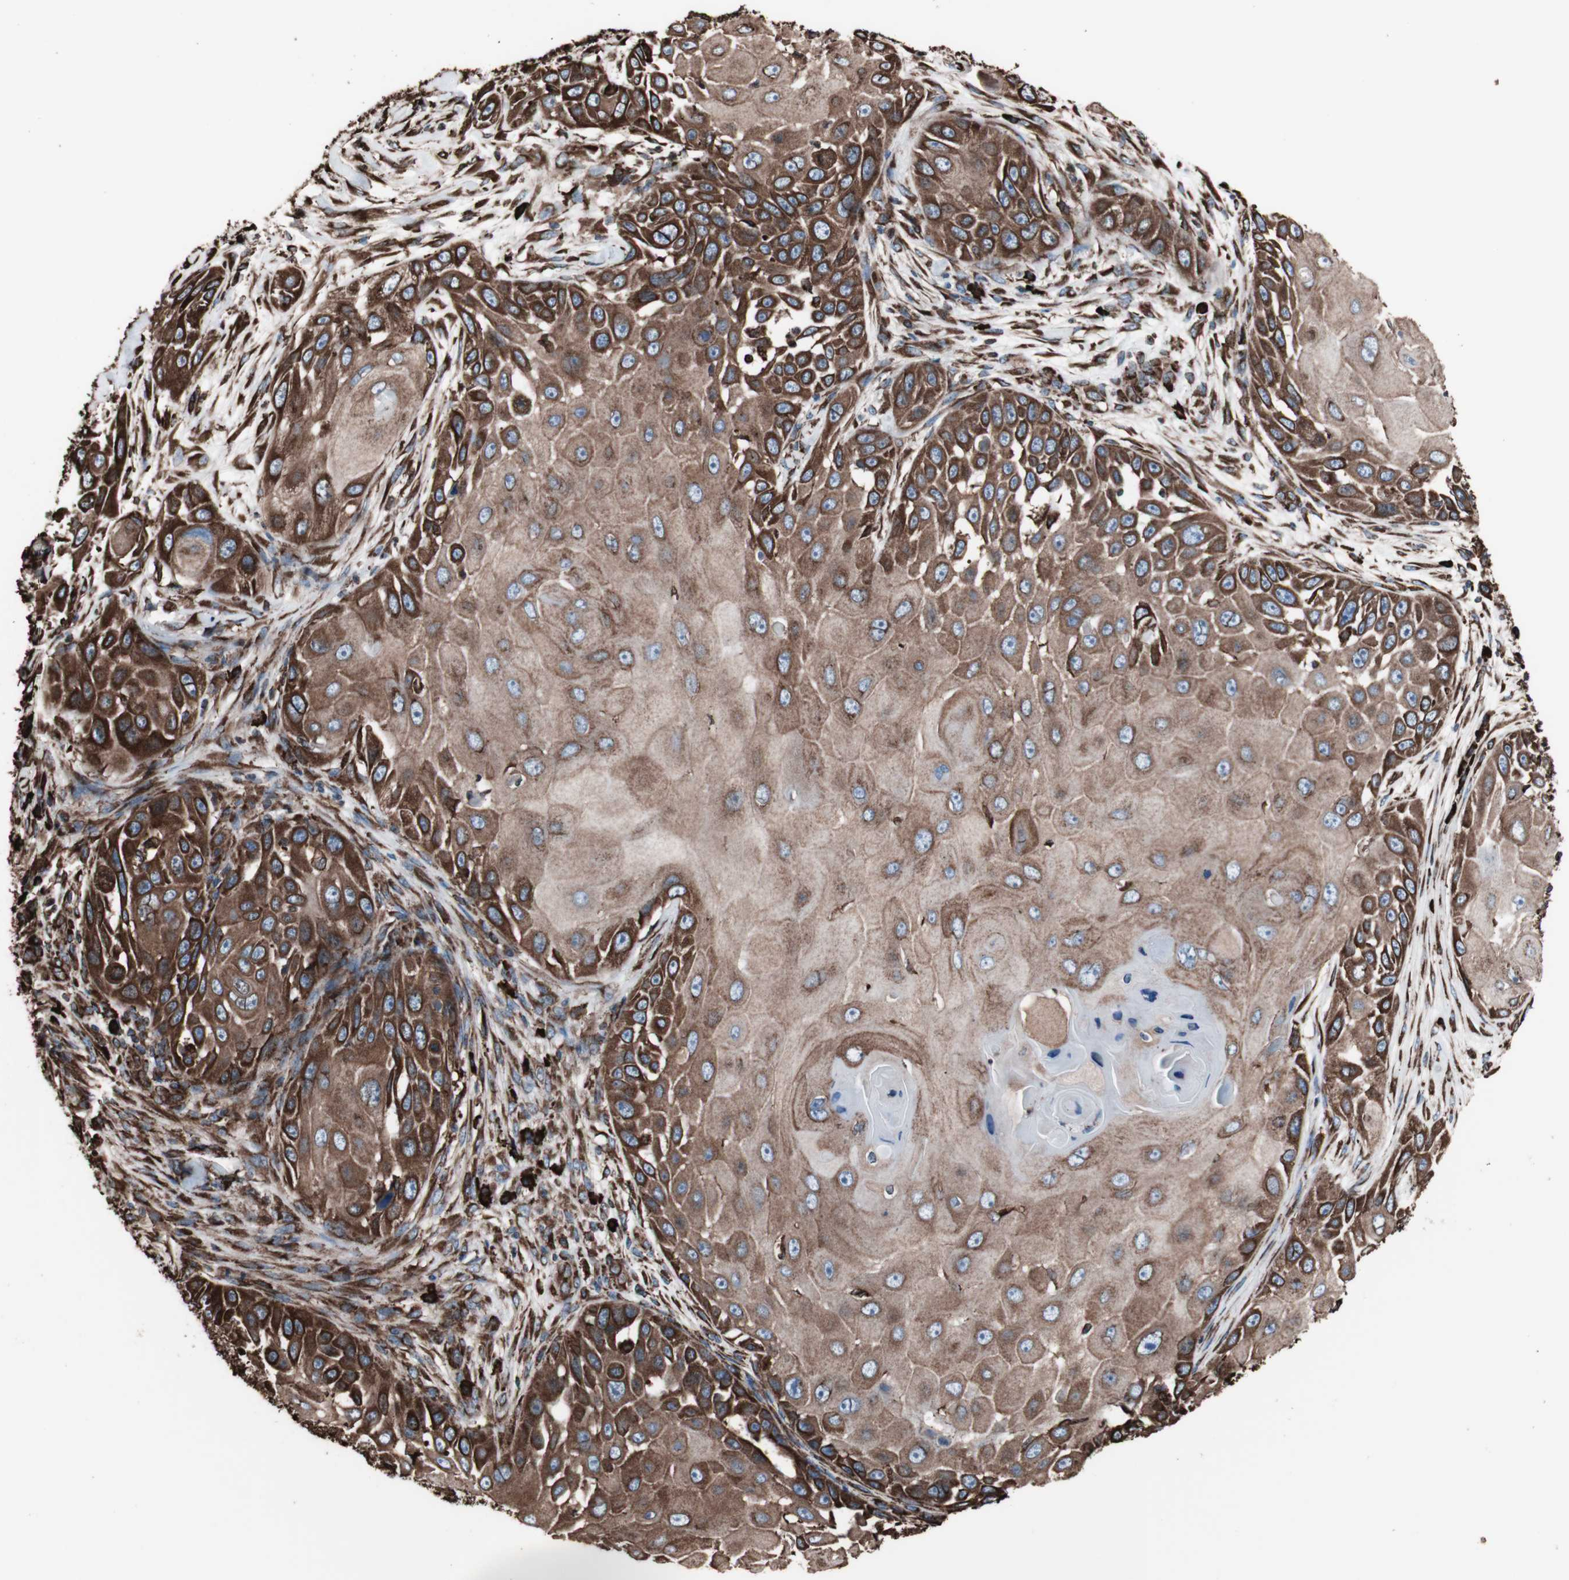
{"staining": {"intensity": "strong", "quantity": ">75%", "location": "cytoplasmic/membranous"}, "tissue": "skin cancer", "cell_type": "Tumor cells", "image_type": "cancer", "snomed": [{"axis": "morphology", "description": "Squamous cell carcinoma, NOS"}, {"axis": "topography", "description": "Skin"}], "caption": "The micrograph shows a brown stain indicating the presence of a protein in the cytoplasmic/membranous of tumor cells in skin cancer.", "gene": "HSP90B1", "patient": {"sex": "female", "age": 44}}